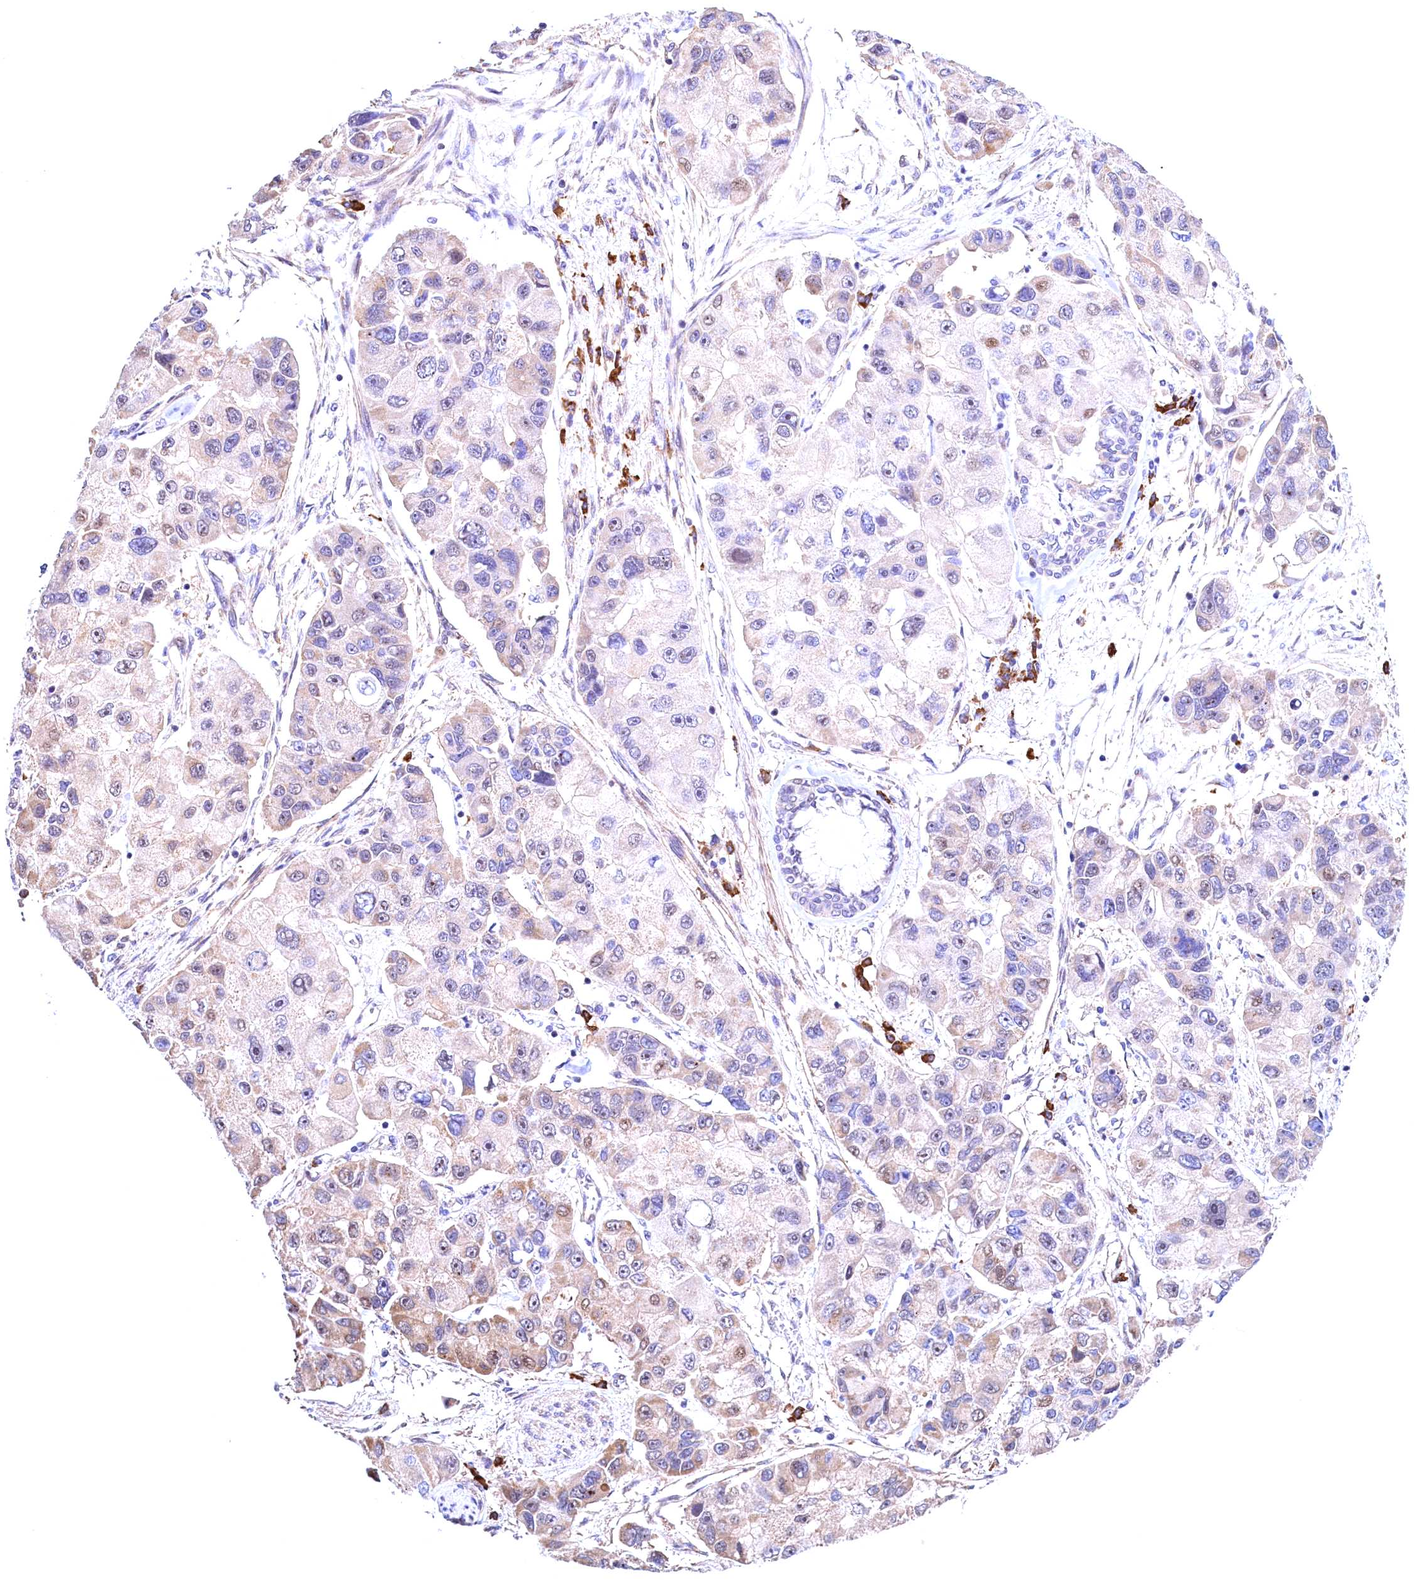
{"staining": {"intensity": "moderate", "quantity": "<25%", "location": "cytoplasmic/membranous"}, "tissue": "lung cancer", "cell_type": "Tumor cells", "image_type": "cancer", "snomed": [{"axis": "morphology", "description": "Adenocarcinoma, NOS"}, {"axis": "topography", "description": "Lung"}], "caption": "Moderate cytoplasmic/membranous expression for a protein is present in approximately <25% of tumor cells of lung cancer (adenocarcinoma) using immunohistochemistry.", "gene": "RBFA", "patient": {"sex": "female", "age": 54}}